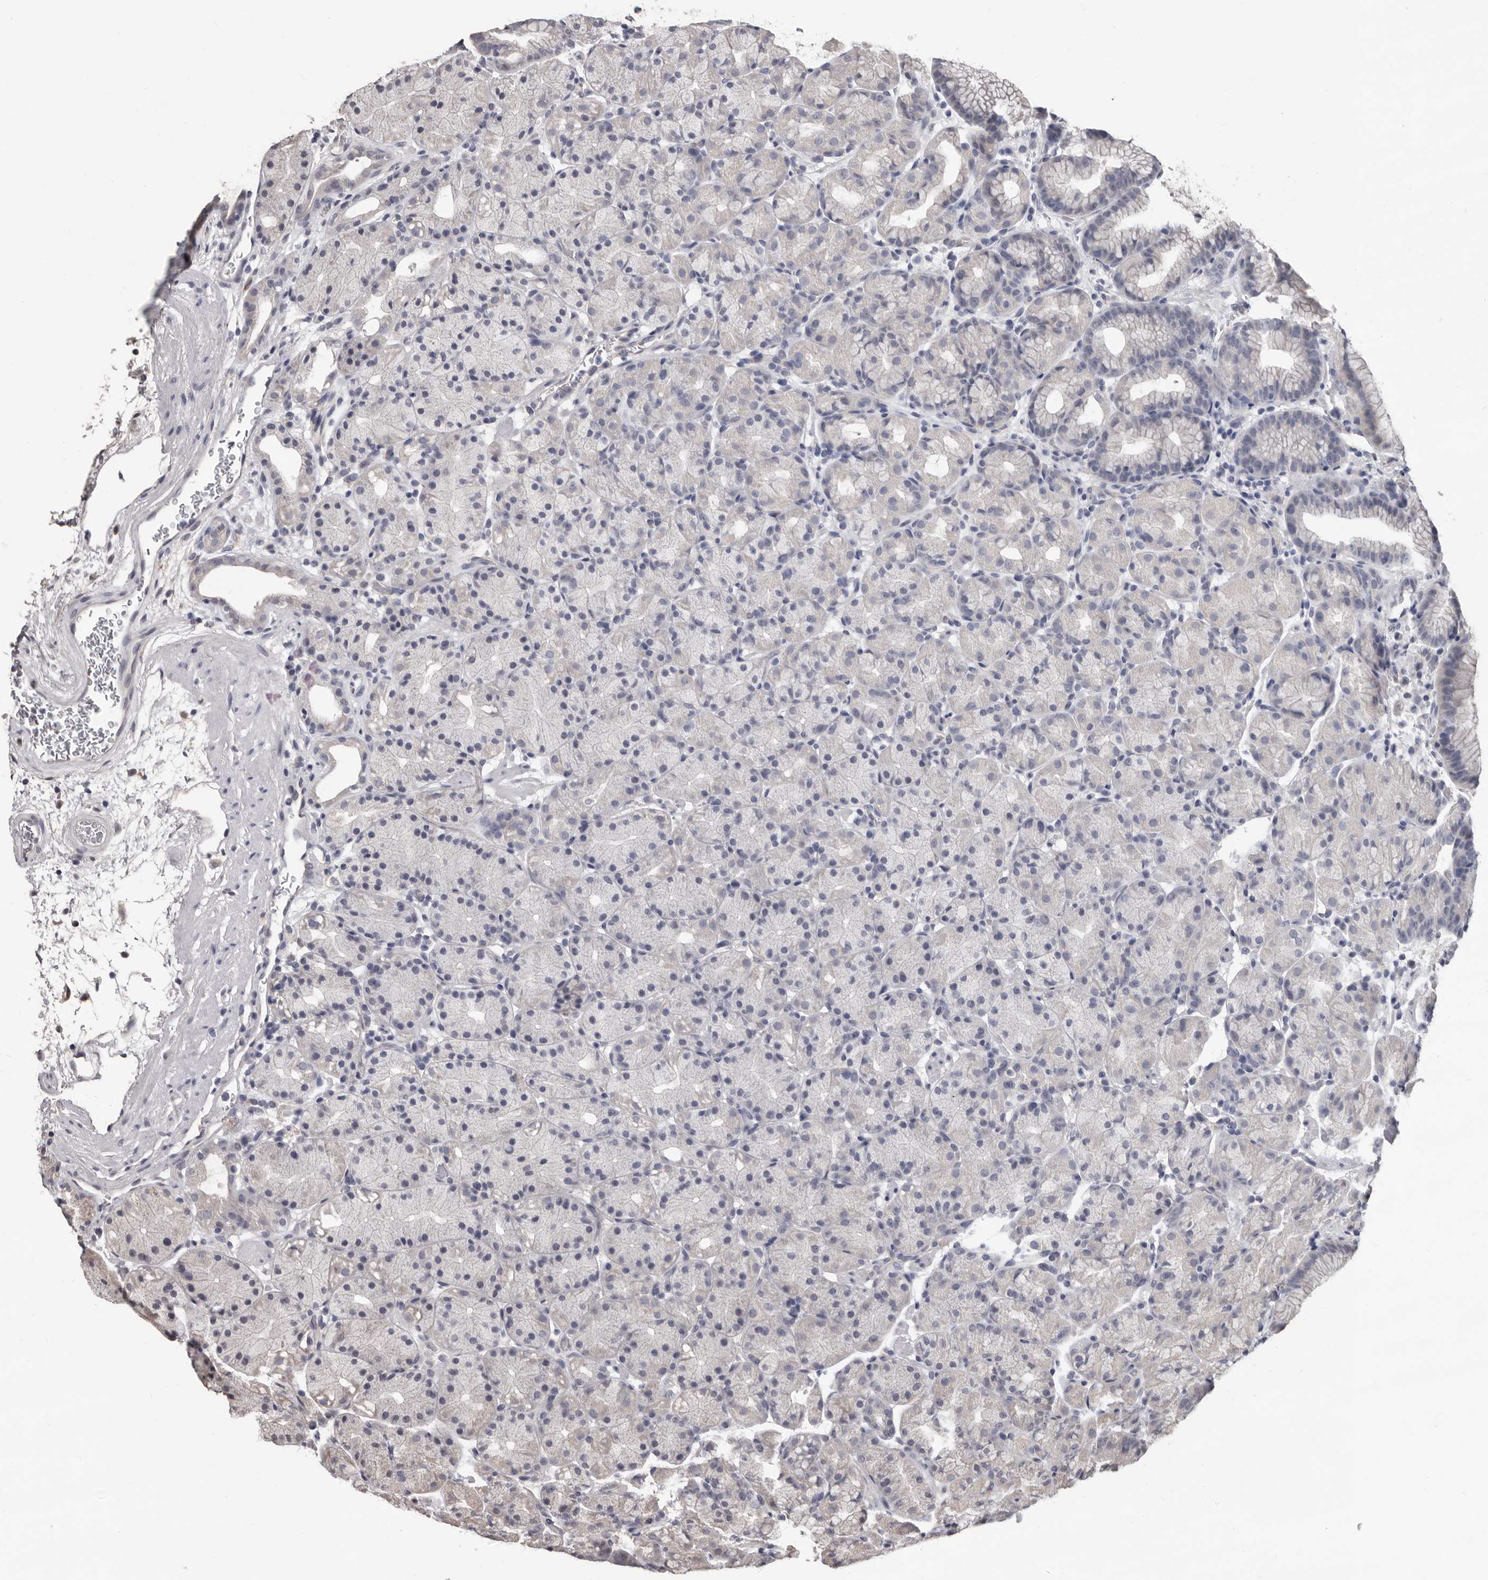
{"staining": {"intensity": "negative", "quantity": "none", "location": "none"}, "tissue": "stomach", "cell_type": "Glandular cells", "image_type": "normal", "snomed": [{"axis": "morphology", "description": "Normal tissue, NOS"}, {"axis": "topography", "description": "Stomach, upper"}], "caption": "An immunohistochemistry (IHC) photomicrograph of normal stomach is shown. There is no staining in glandular cells of stomach.", "gene": "AHR", "patient": {"sex": "male", "age": 48}}